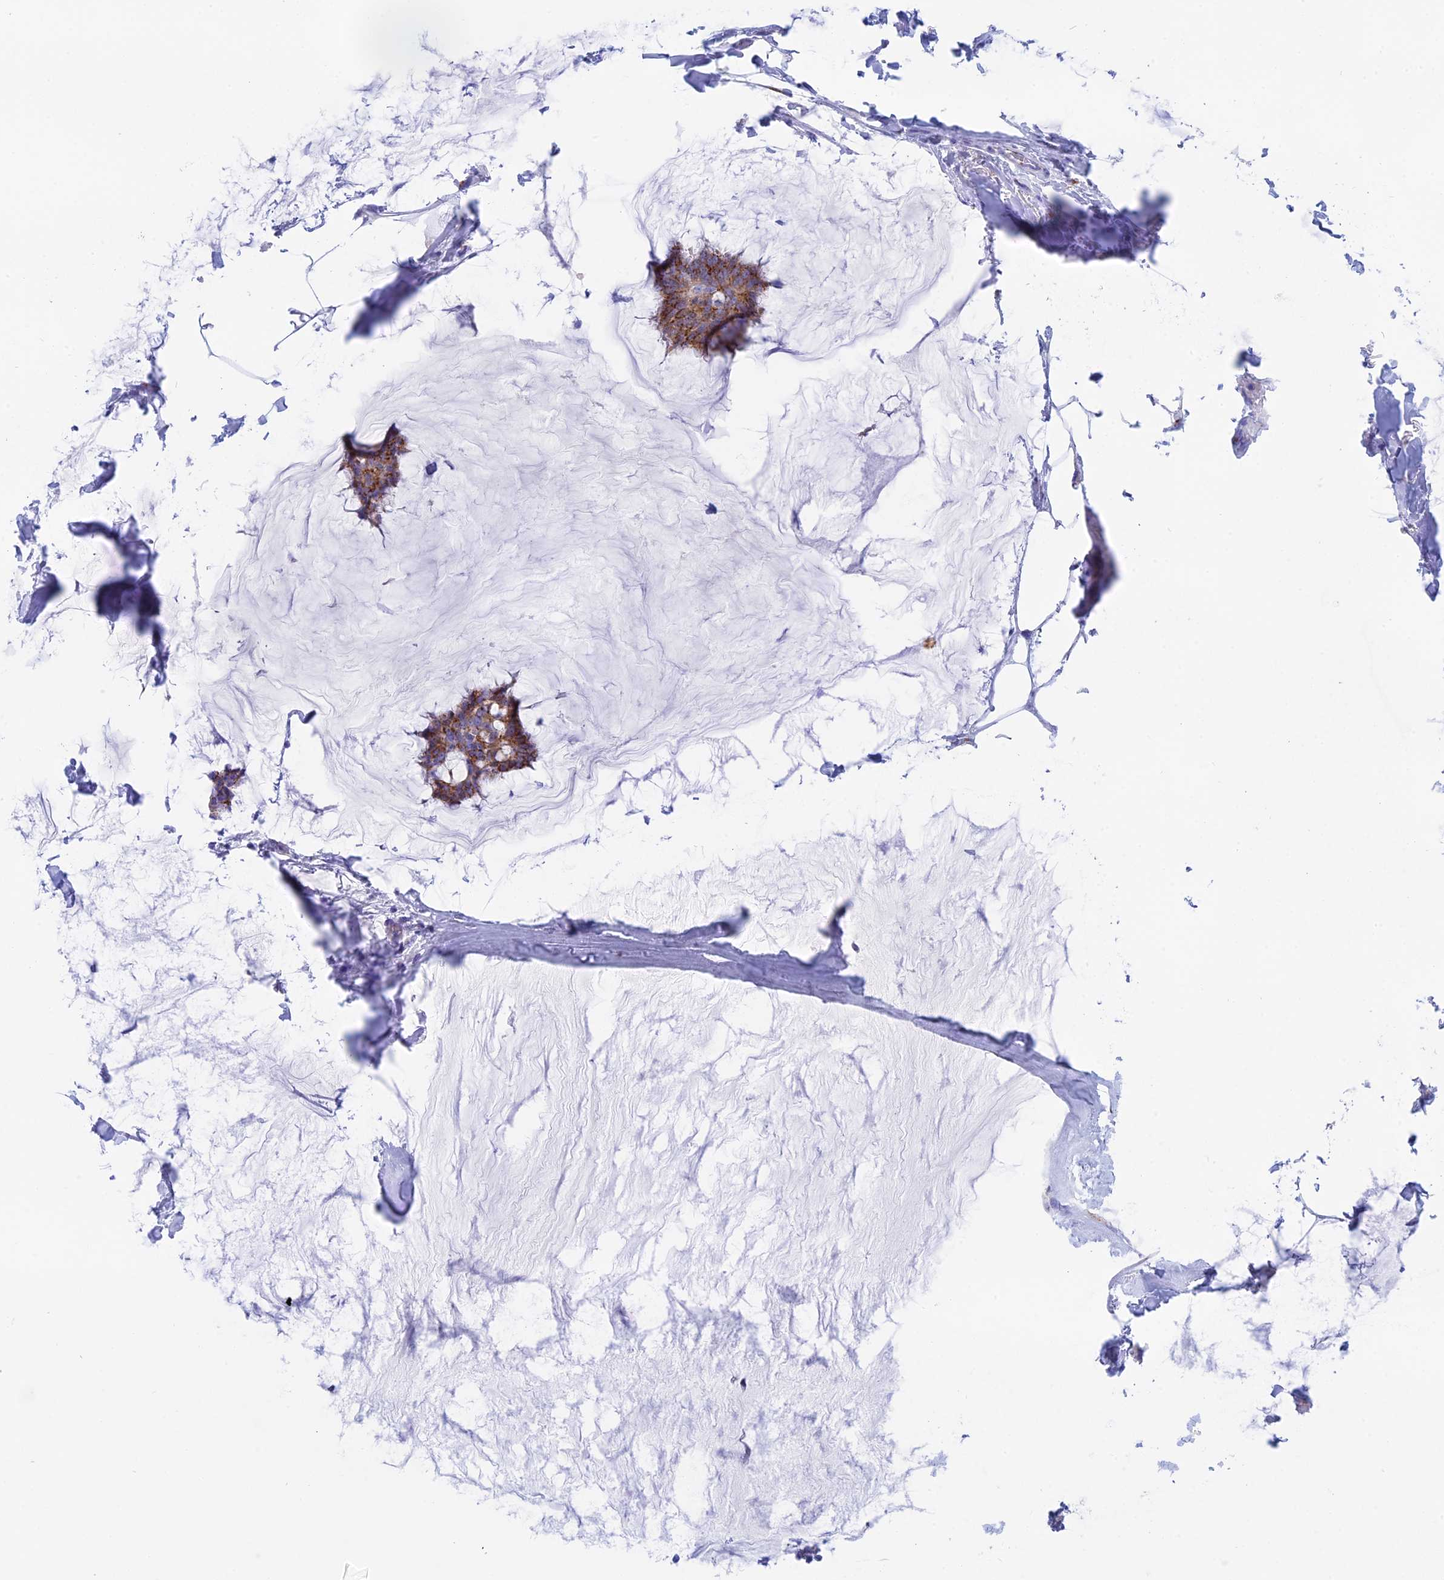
{"staining": {"intensity": "moderate", "quantity": ">75%", "location": "cytoplasmic/membranous"}, "tissue": "breast cancer", "cell_type": "Tumor cells", "image_type": "cancer", "snomed": [{"axis": "morphology", "description": "Duct carcinoma"}, {"axis": "topography", "description": "Breast"}], "caption": "DAB (3,3'-diaminobenzidine) immunohistochemical staining of human intraductal carcinoma (breast) displays moderate cytoplasmic/membranous protein positivity in approximately >75% of tumor cells.", "gene": "ERICH4", "patient": {"sex": "female", "age": 93}}